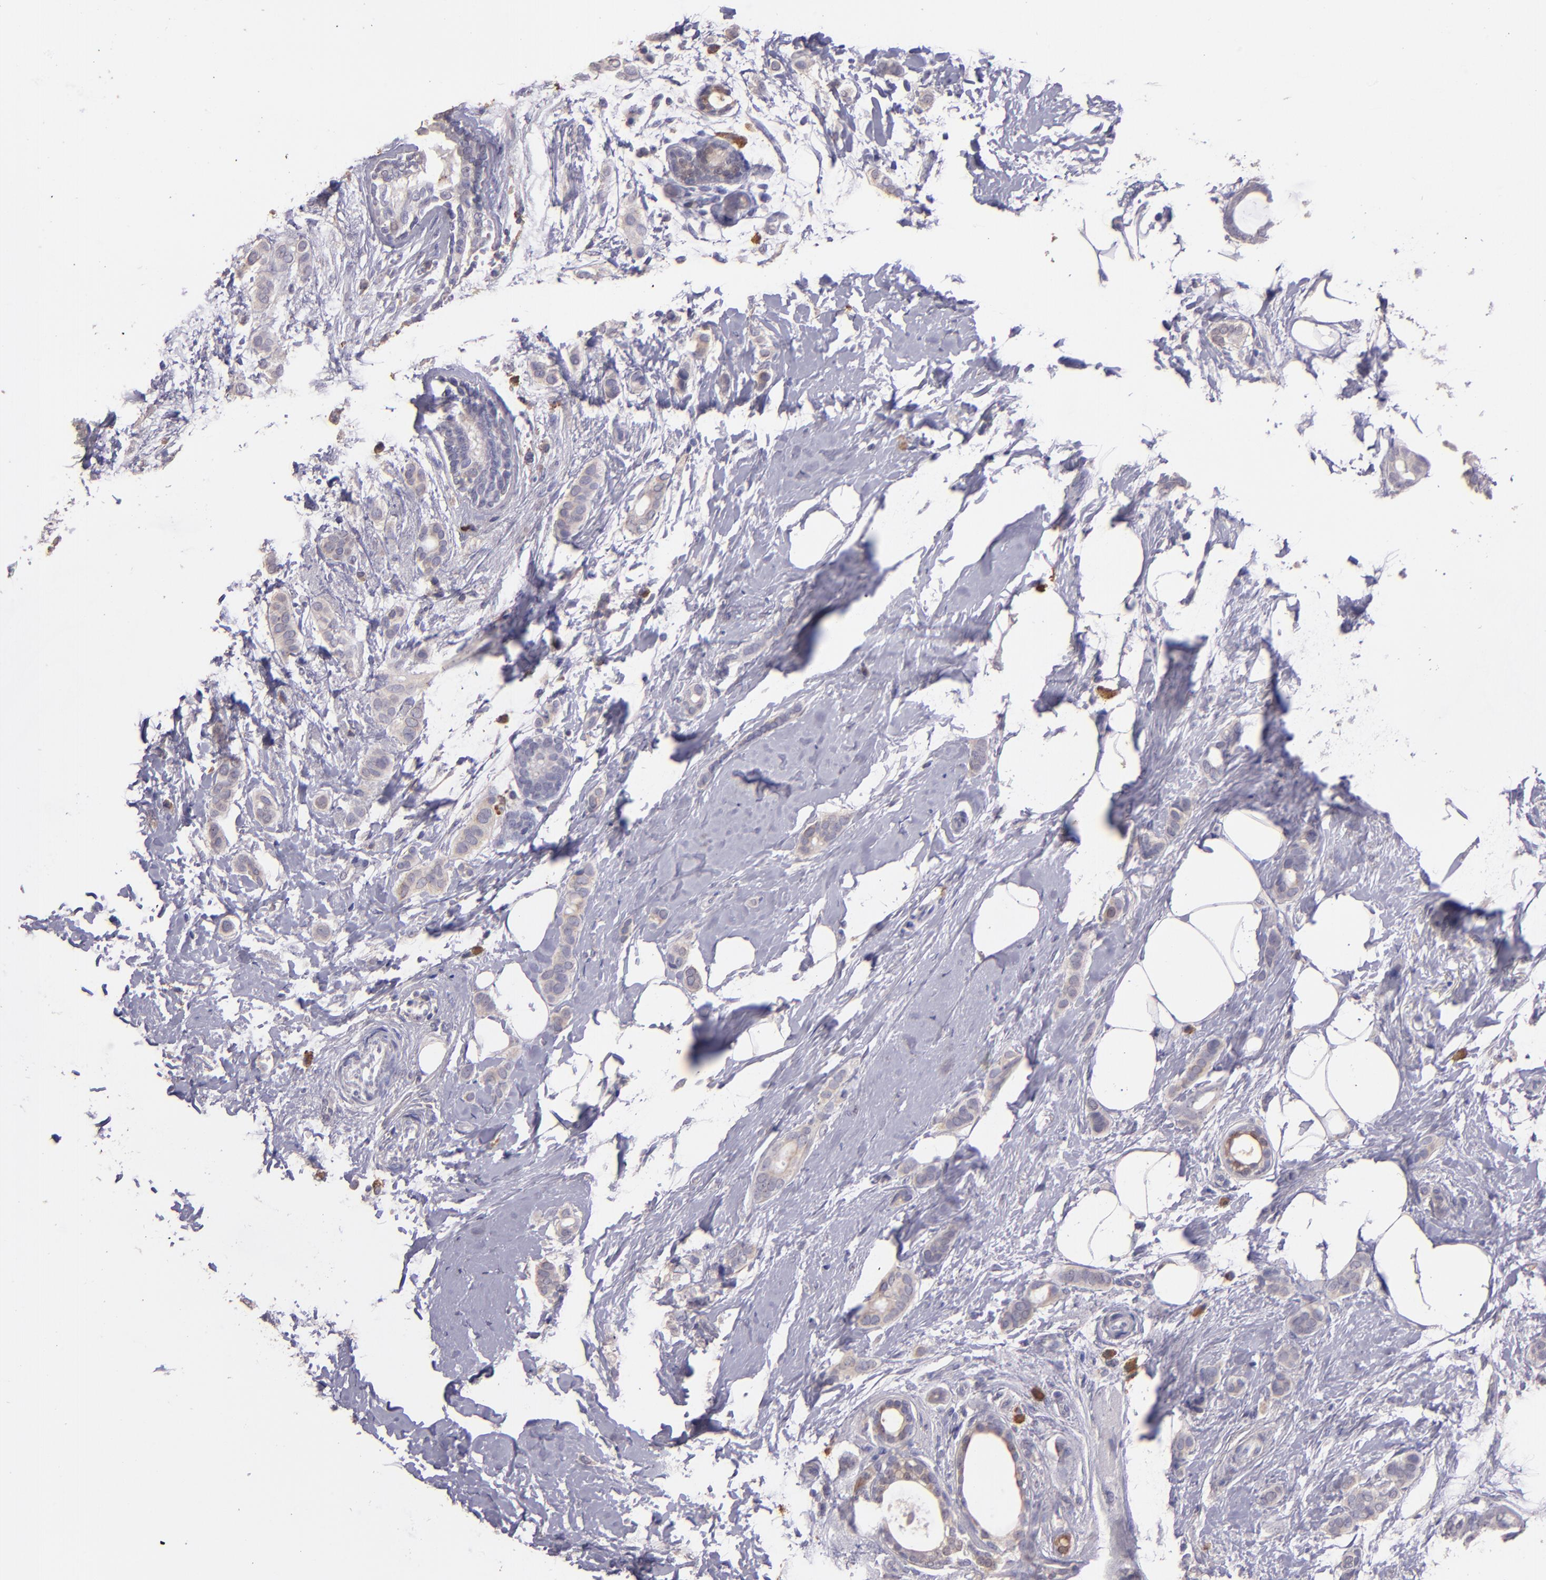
{"staining": {"intensity": "weak", "quantity": "<25%", "location": "cytoplasmic/membranous"}, "tissue": "breast cancer", "cell_type": "Tumor cells", "image_type": "cancer", "snomed": [{"axis": "morphology", "description": "Duct carcinoma"}, {"axis": "topography", "description": "Breast"}], "caption": "Immunohistochemistry (IHC) of human breast cancer exhibits no staining in tumor cells.", "gene": "PAPPA", "patient": {"sex": "female", "age": 54}}